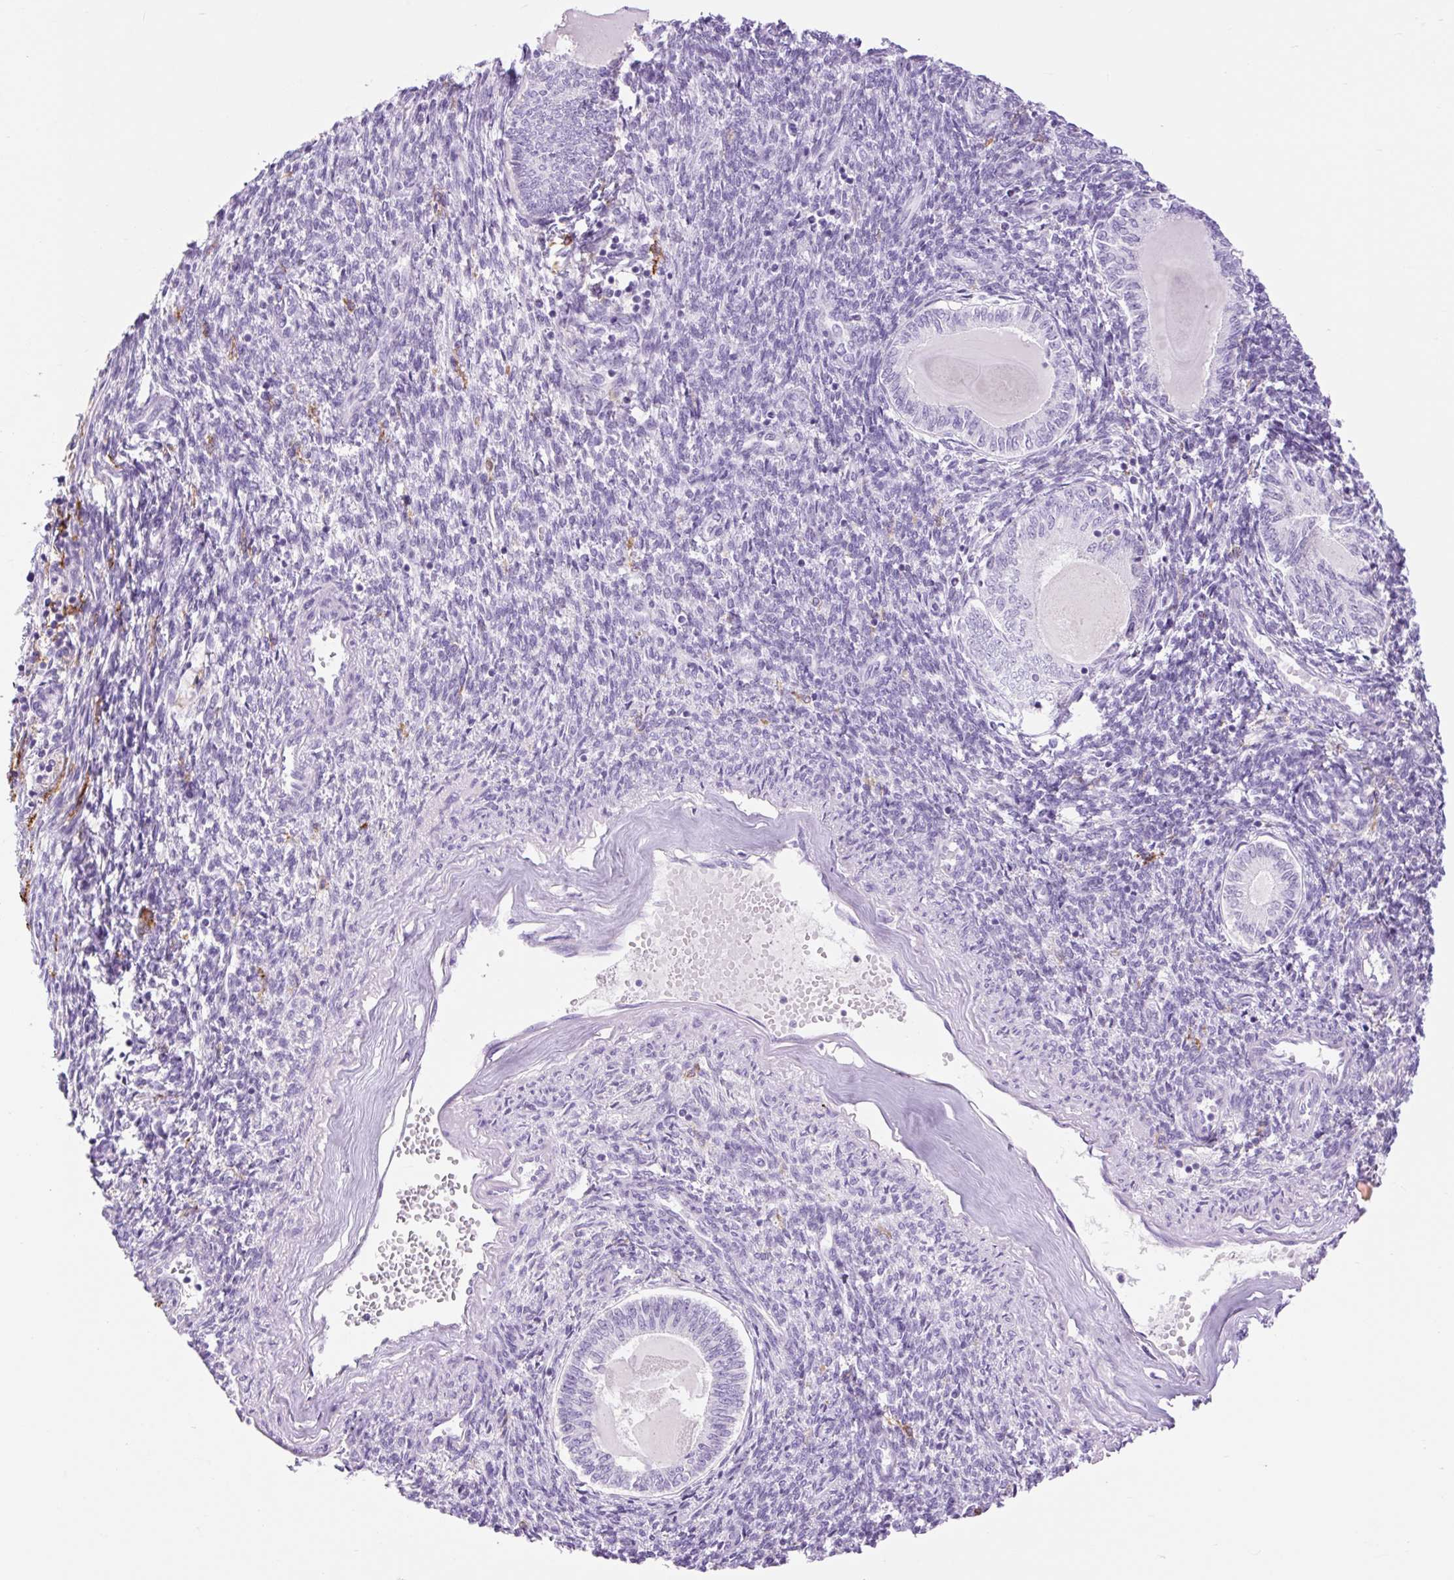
{"staining": {"intensity": "negative", "quantity": "none", "location": "none"}, "tissue": "endometrial cancer", "cell_type": "Tumor cells", "image_type": "cancer", "snomed": [{"axis": "morphology", "description": "Carcinoma, NOS"}, {"axis": "topography", "description": "Uterus"}], "caption": "Immunohistochemical staining of endometrial carcinoma shows no significant expression in tumor cells.", "gene": "SIGLEC1", "patient": {"sex": "female", "age": 76}}